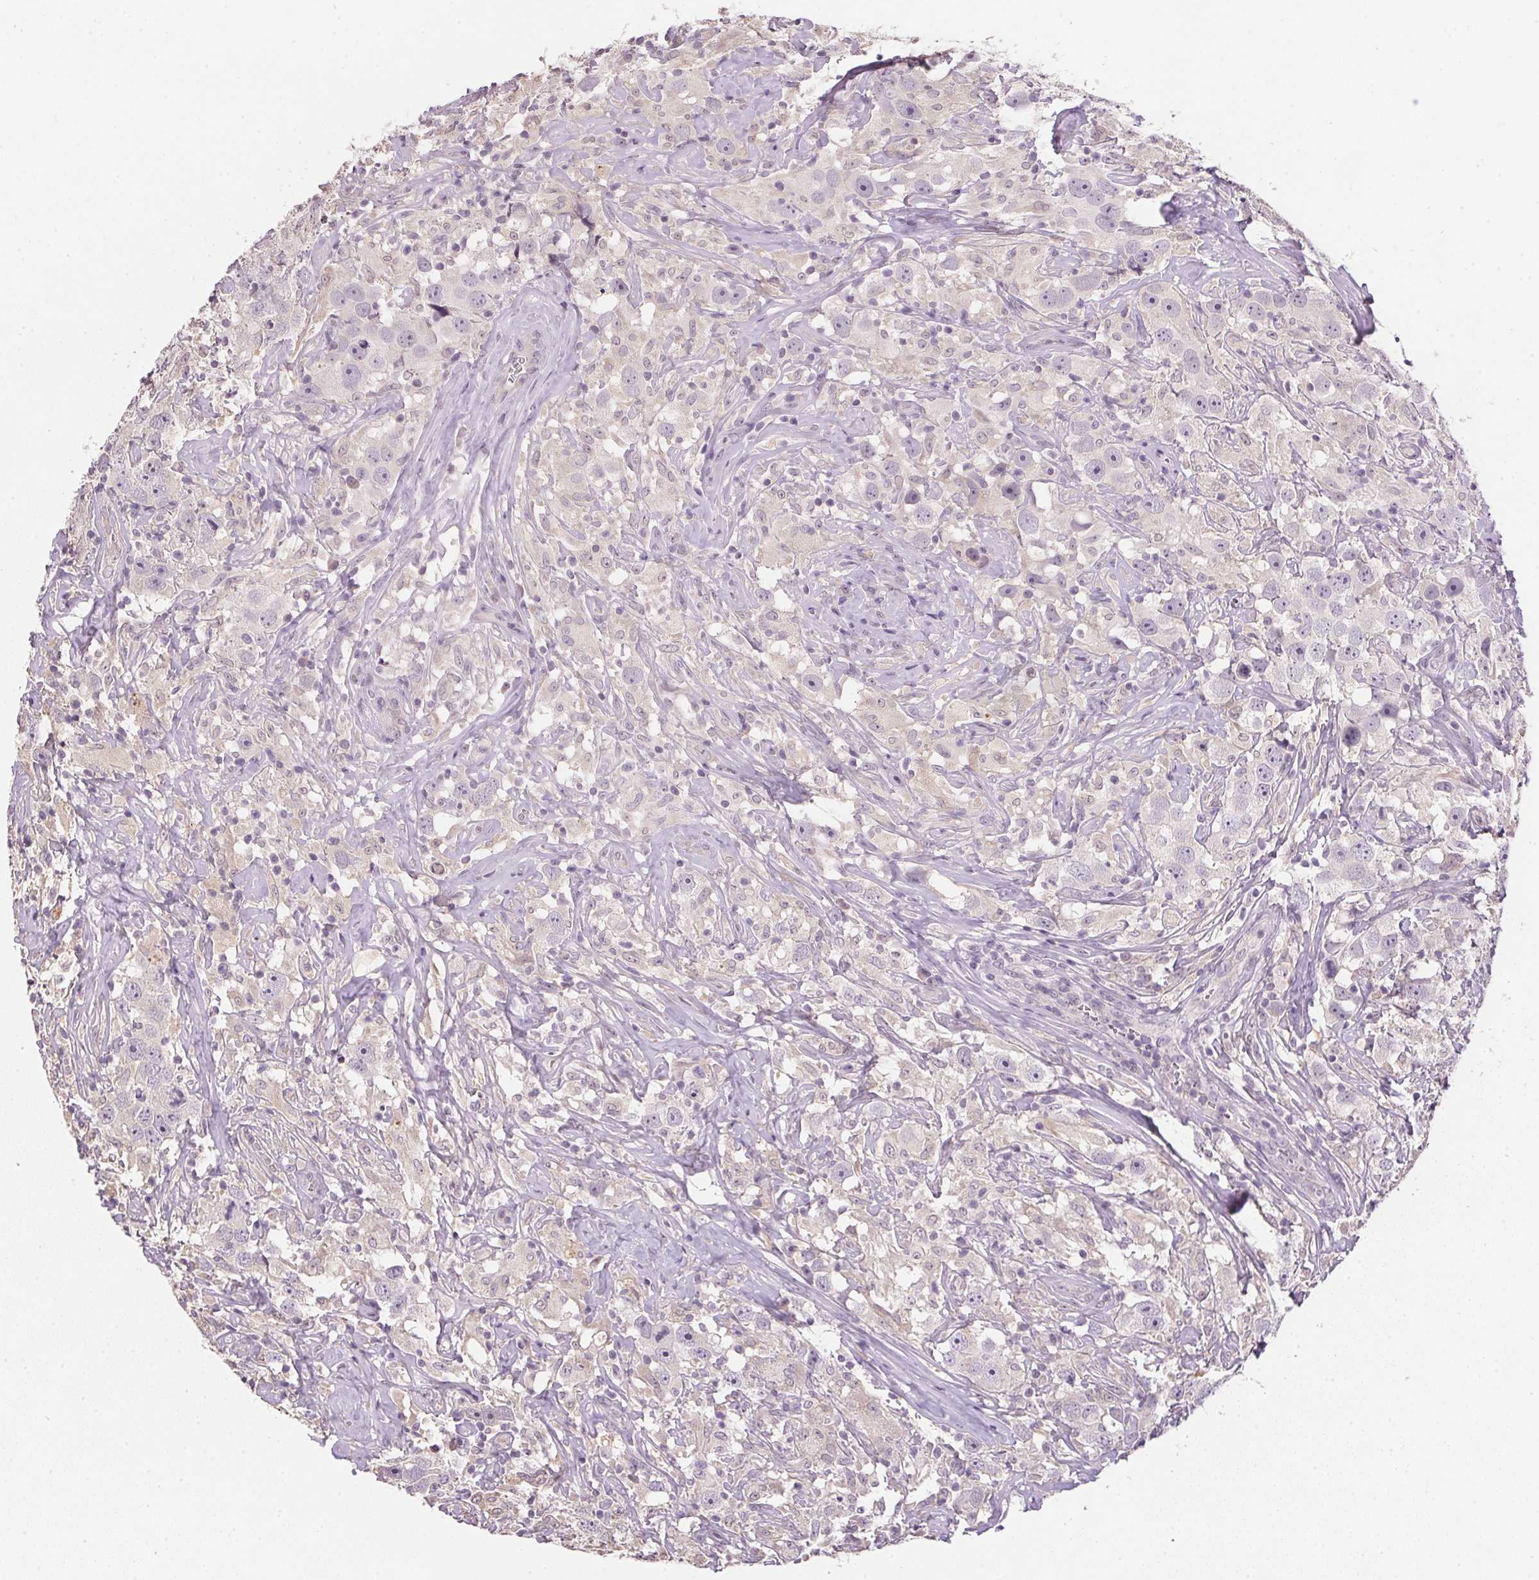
{"staining": {"intensity": "negative", "quantity": "none", "location": "none"}, "tissue": "testis cancer", "cell_type": "Tumor cells", "image_type": "cancer", "snomed": [{"axis": "morphology", "description": "Seminoma, NOS"}, {"axis": "topography", "description": "Testis"}], "caption": "The photomicrograph exhibits no significant positivity in tumor cells of testis seminoma.", "gene": "ALDH8A1", "patient": {"sex": "male", "age": 49}}